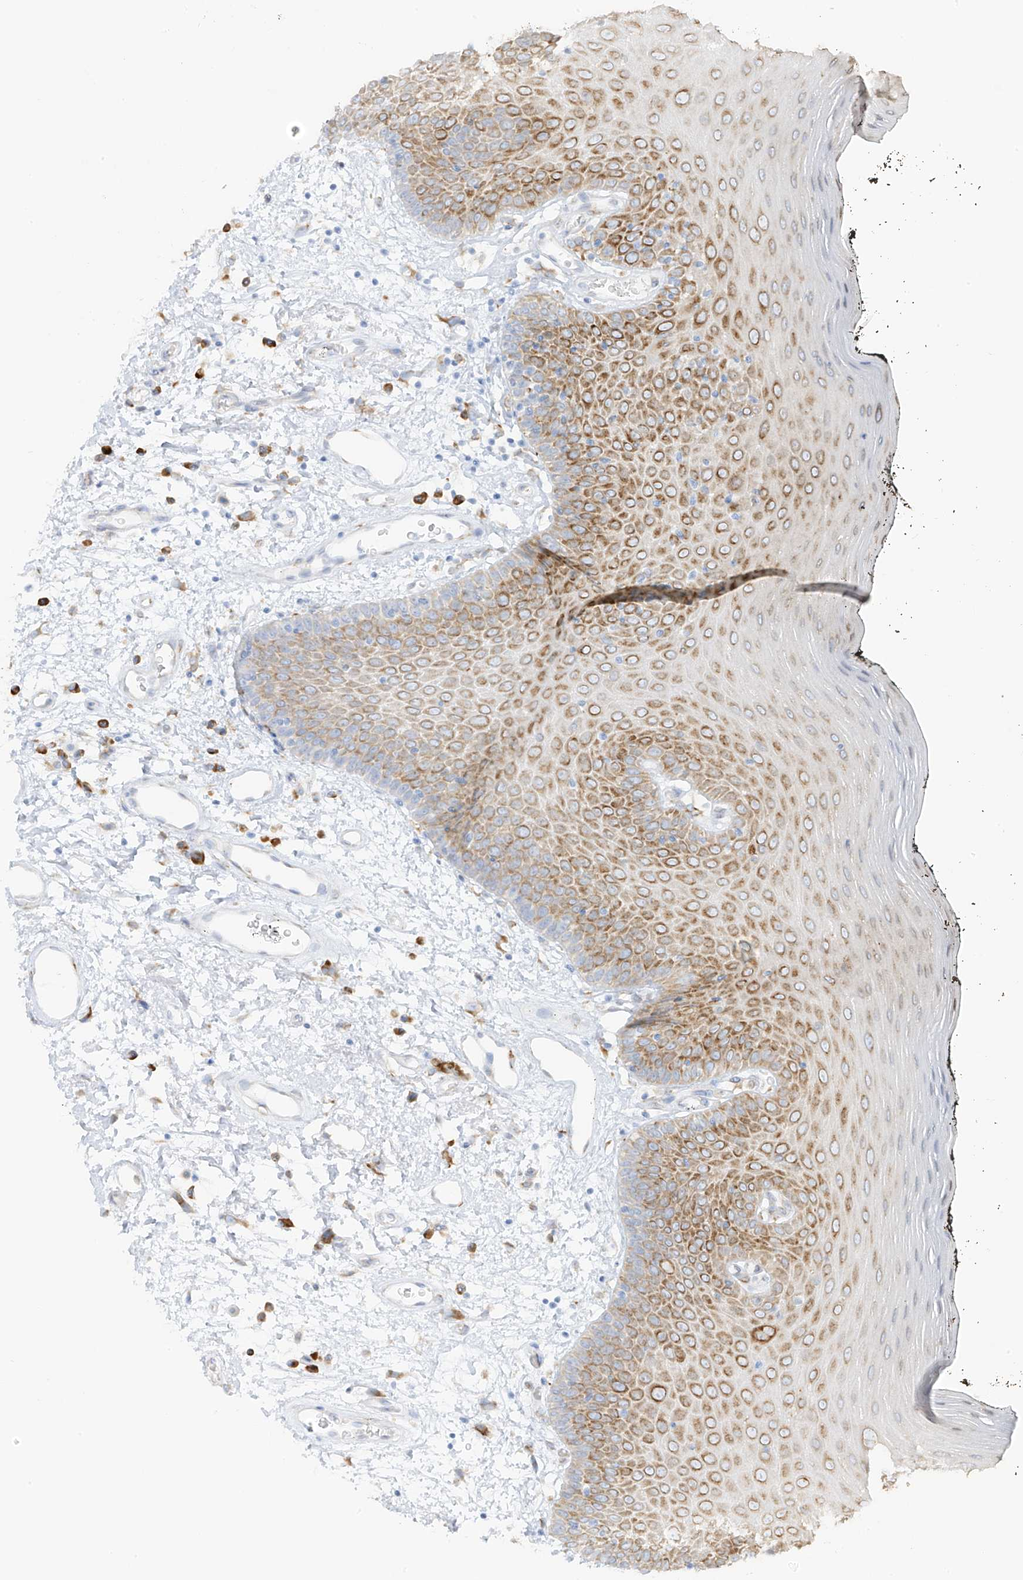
{"staining": {"intensity": "moderate", "quantity": "25%-75%", "location": "cytoplasmic/membranous"}, "tissue": "oral mucosa", "cell_type": "Squamous epithelial cells", "image_type": "normal", "snomed": [{"axis": "morphology", "description": "Normal tissue, NOS"}, {"axis": "topography", "description": "Oral tissue"}], "caption": "A brown stain labels moderate cytoplasmic/membranous expression of a protein in squamous epithelial cells of unremarkable human oral mucosa. The protein of interest is shown in brown color, while the nuclei are stained blue.", "gene": "LRRC59", "patient": {"sex": "male", "age": 74}}